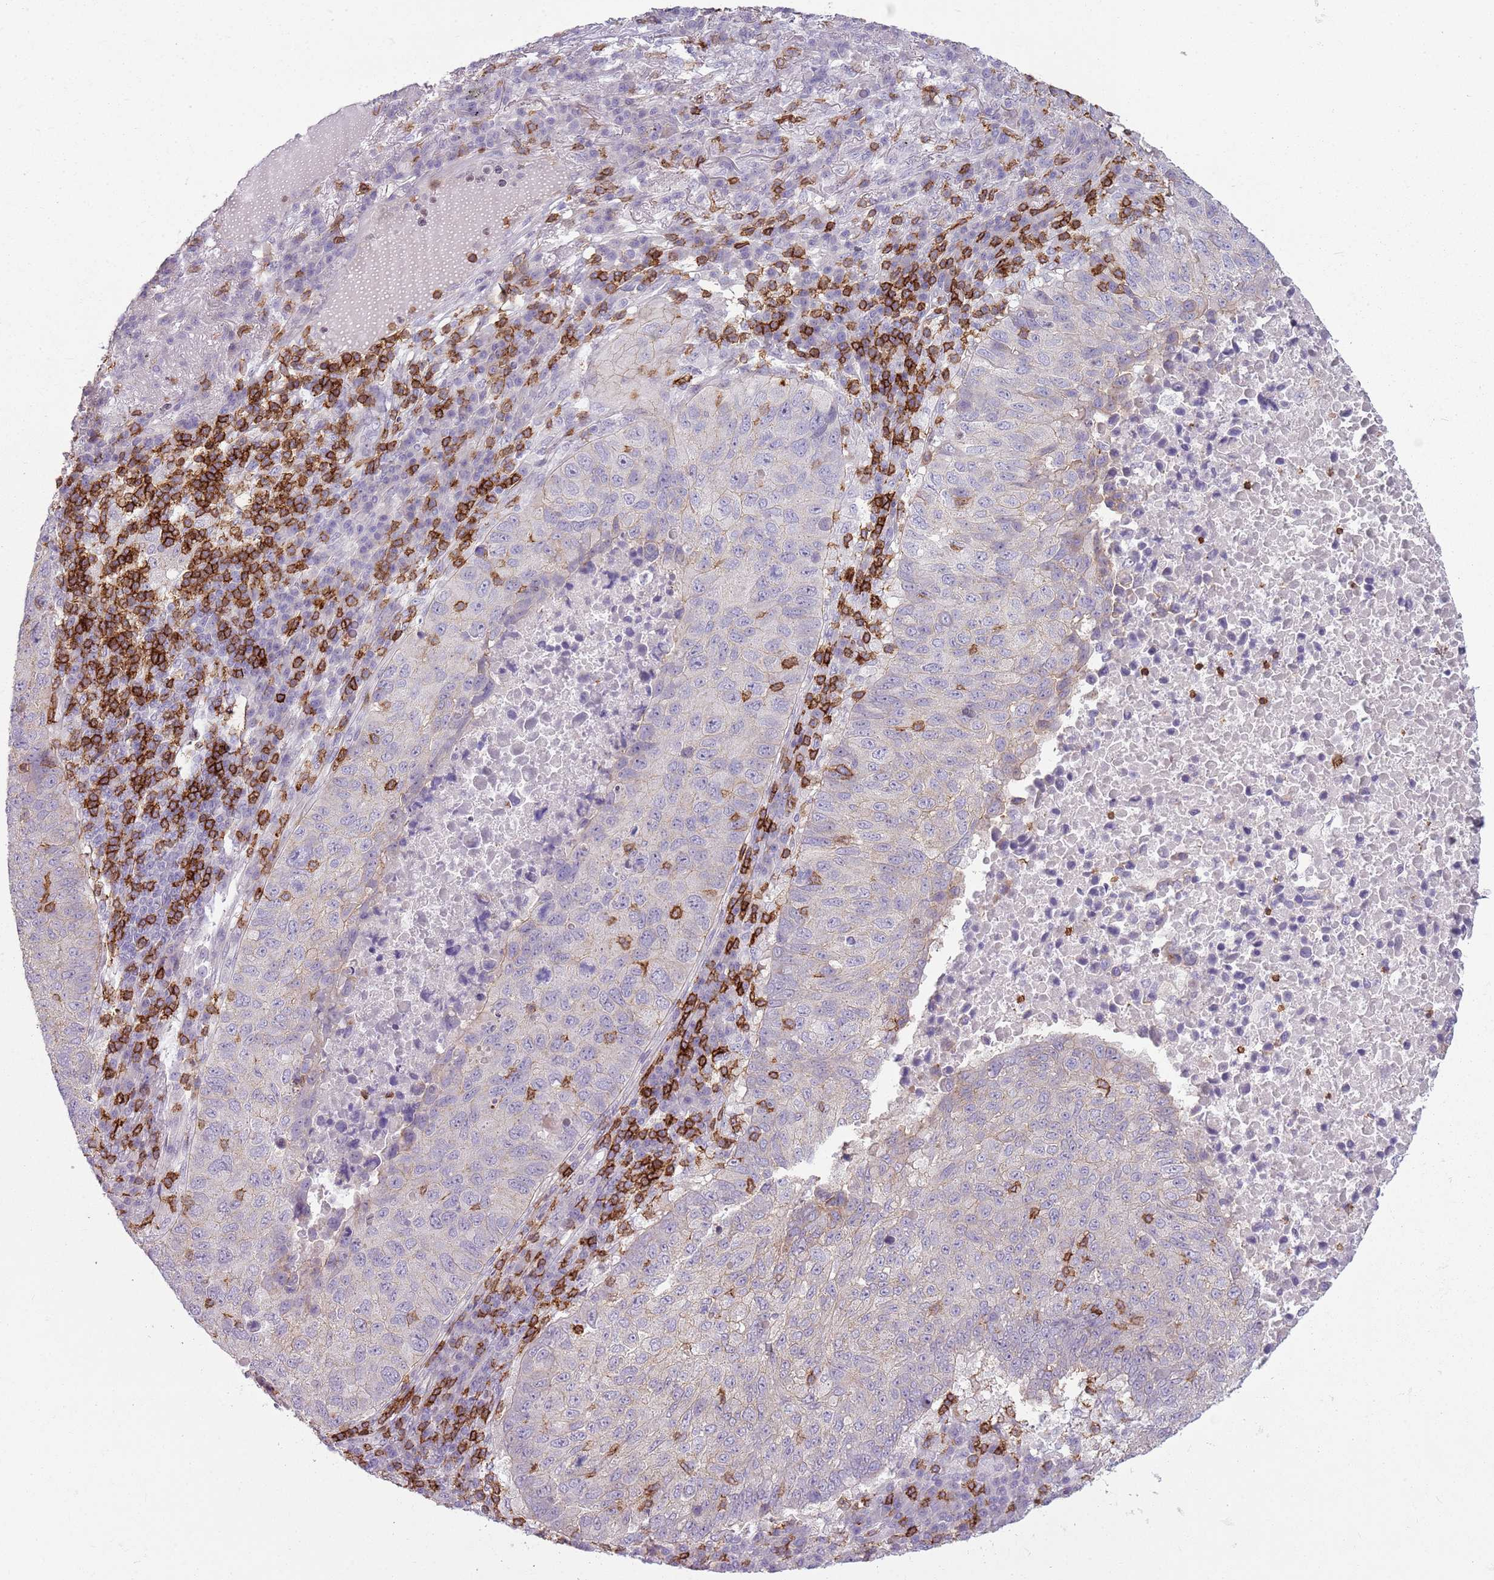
{"staining": {"intensity": "negative", "quantity": "none", "location": "none"}, "tissue": "lung cancer", "cell_type": "Tumor cells", "image_type": "cancer", "snomed": [{"axis": "morphology", "description": "Squamous cell carcinoma, NOS"}, {"axis": "topography", "description": "Lung"}], "caption": "This is an immunohistochemistry histopathology image of human lung cancer. There is no positivity in tumor cells.", "gene": "ZNF583", "patient": {"sex": "male", "age": 73}}